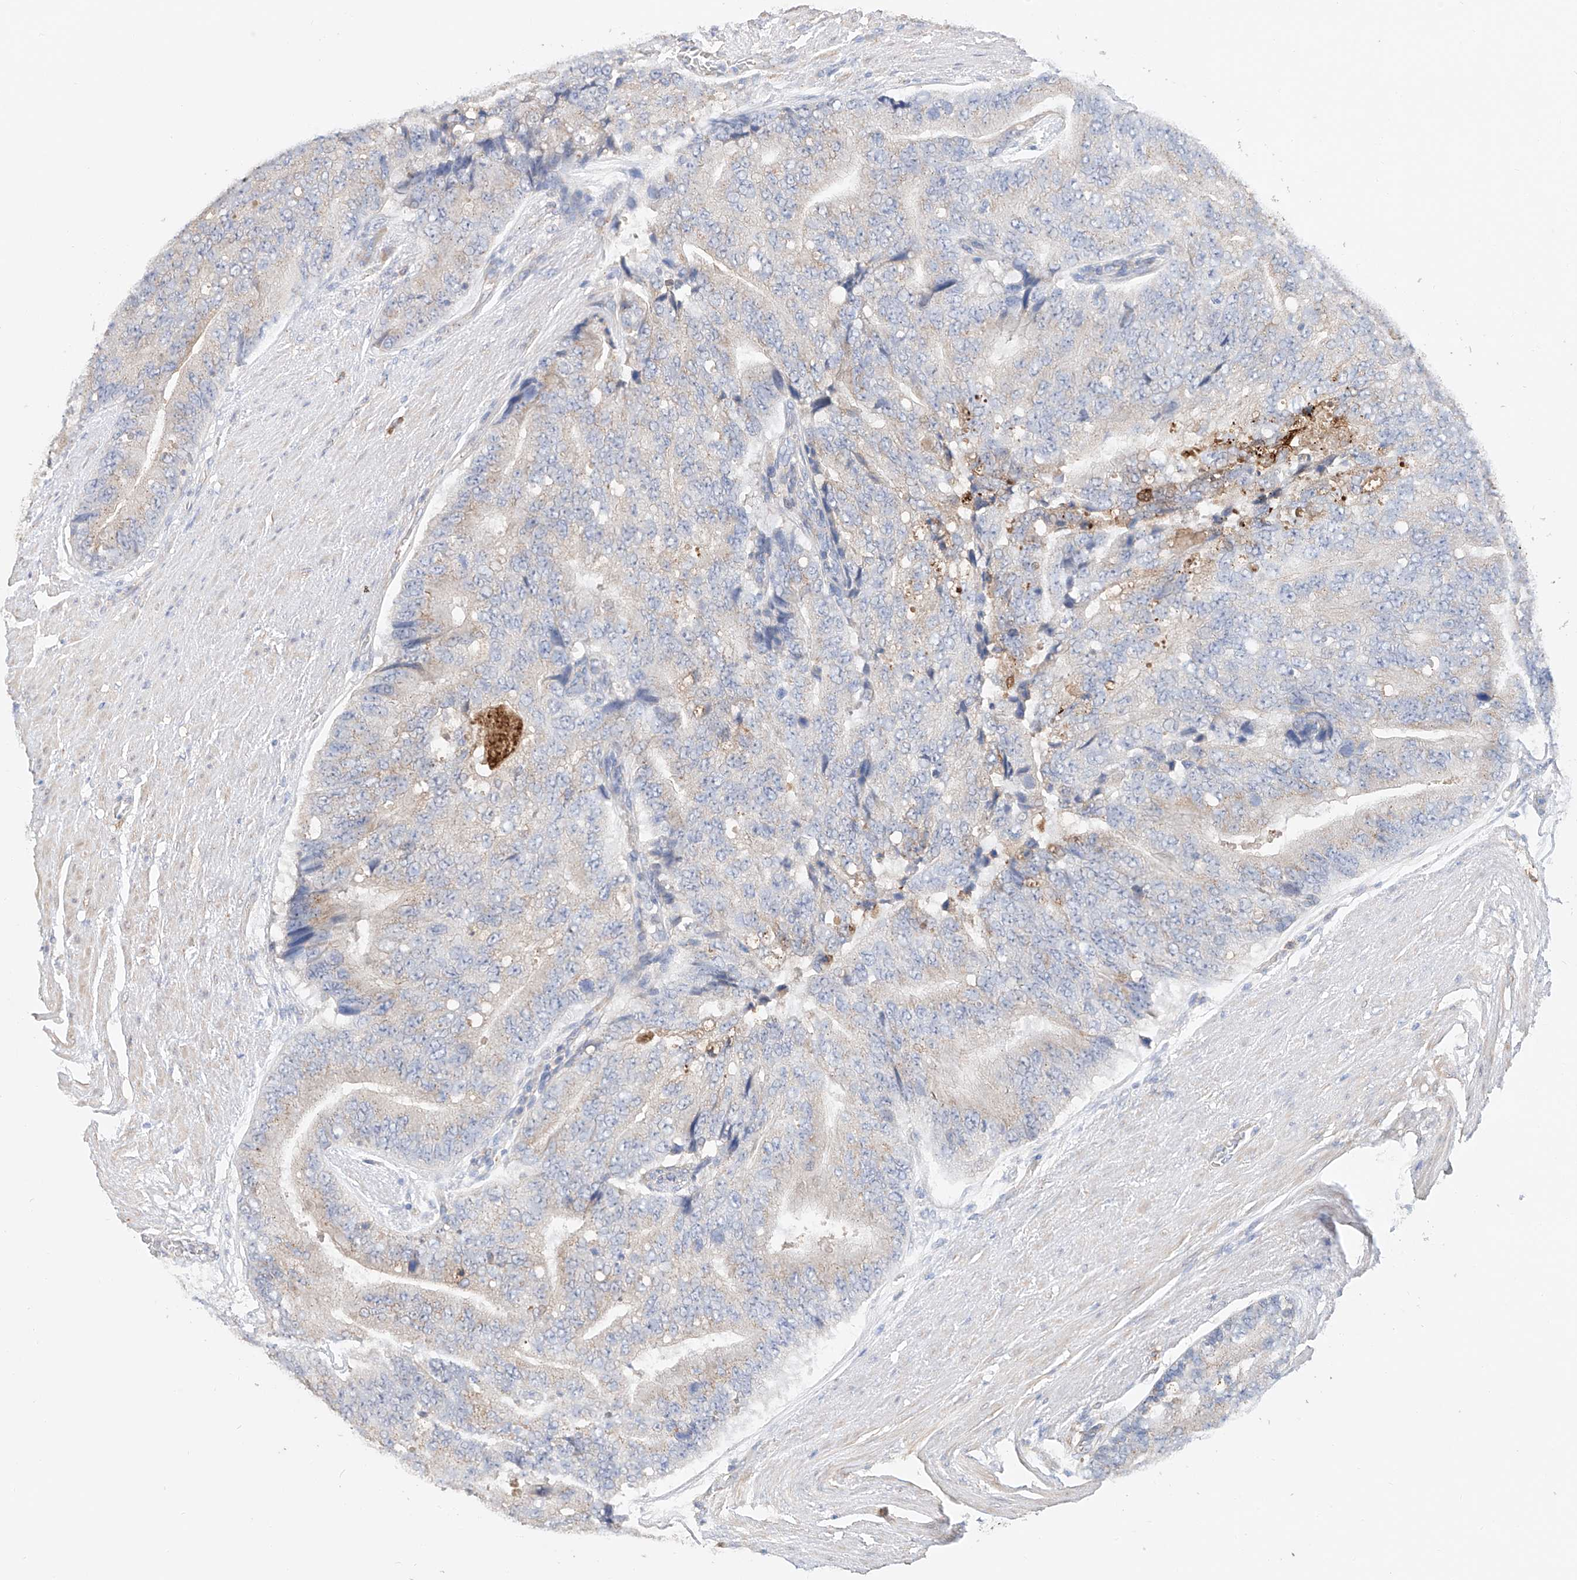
{"staining": {"intensity": "negative", "quantity": "none", "location": "none"}, "tissue": "prostate cancer", "cell_type": "Tumor cells", "image_type": "cancer", "snomed": [{"axis": "morphology", "description": "Adenocarcinoma, High grade"}, {"axis": "topography", "description": "Prostate"}], "caption": "Photomicrograph shows no significant protein positivity in tumor cells of prostate cancer. (Stains: DAB immunohistochemistry (IHC) with hematoxylin counter stain, Microscopy: brightfield microscopy at high magnification).", "gene": "MOSPD1", "patient": {"sex": "male", "age": 70}}